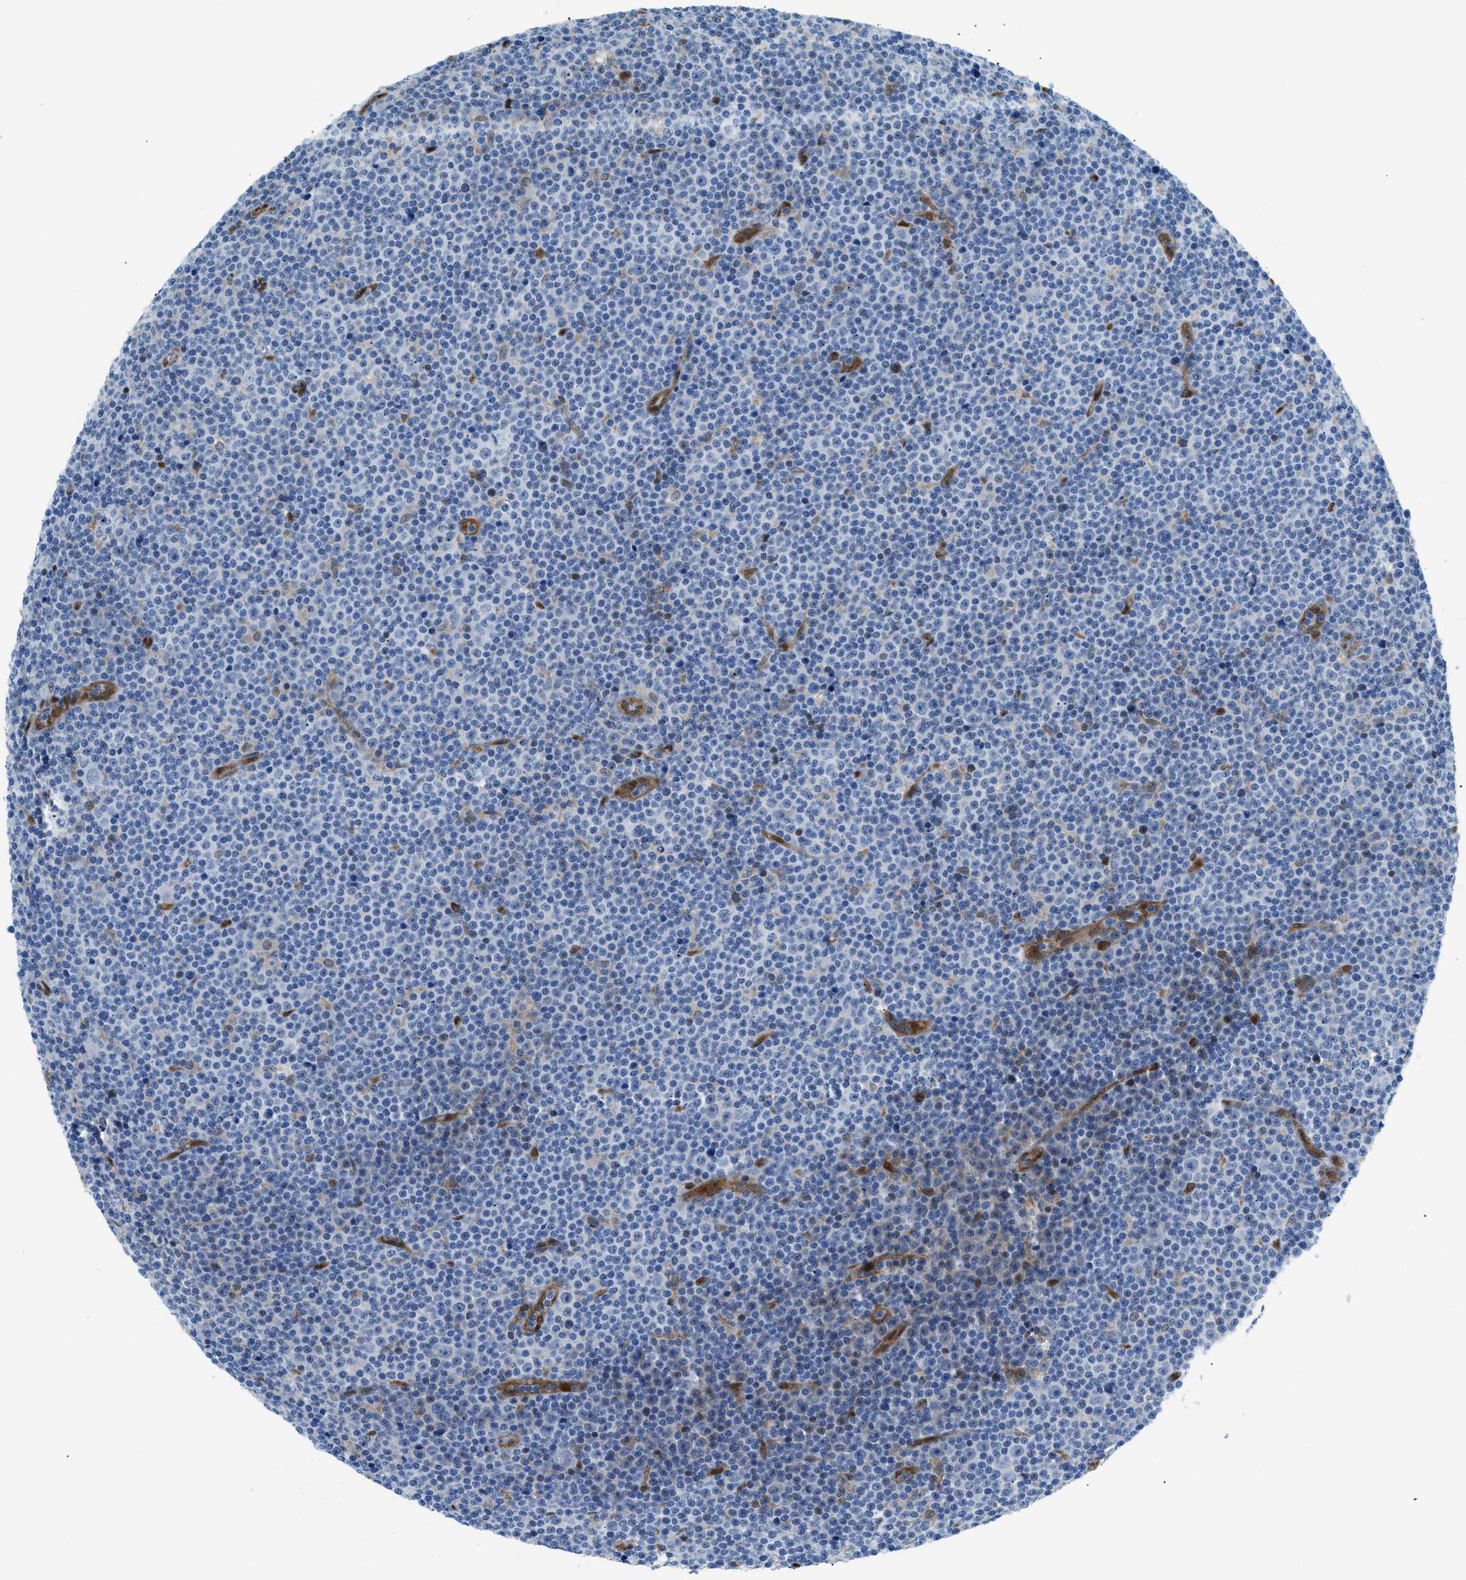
{"staining": {"intensity": "negative", "quantity": "none", "location": "none"}, "tissue": "lymphoma", "cell_type": "Tumor cells", "image_type": "cancer", "snomed": [{"axis": "morphology", "description": "Malignant lymphoma, non-Hodgkin's type, Low grade"}, {"axis": "topography", "description": "Lymph node"}], "caption": "This is an immunohistochemistry histopathology image of lymphoma. There is no staining in tumor cells.", "gene": "YWHAE", "patient": {"sex": "female", "age": 67}}